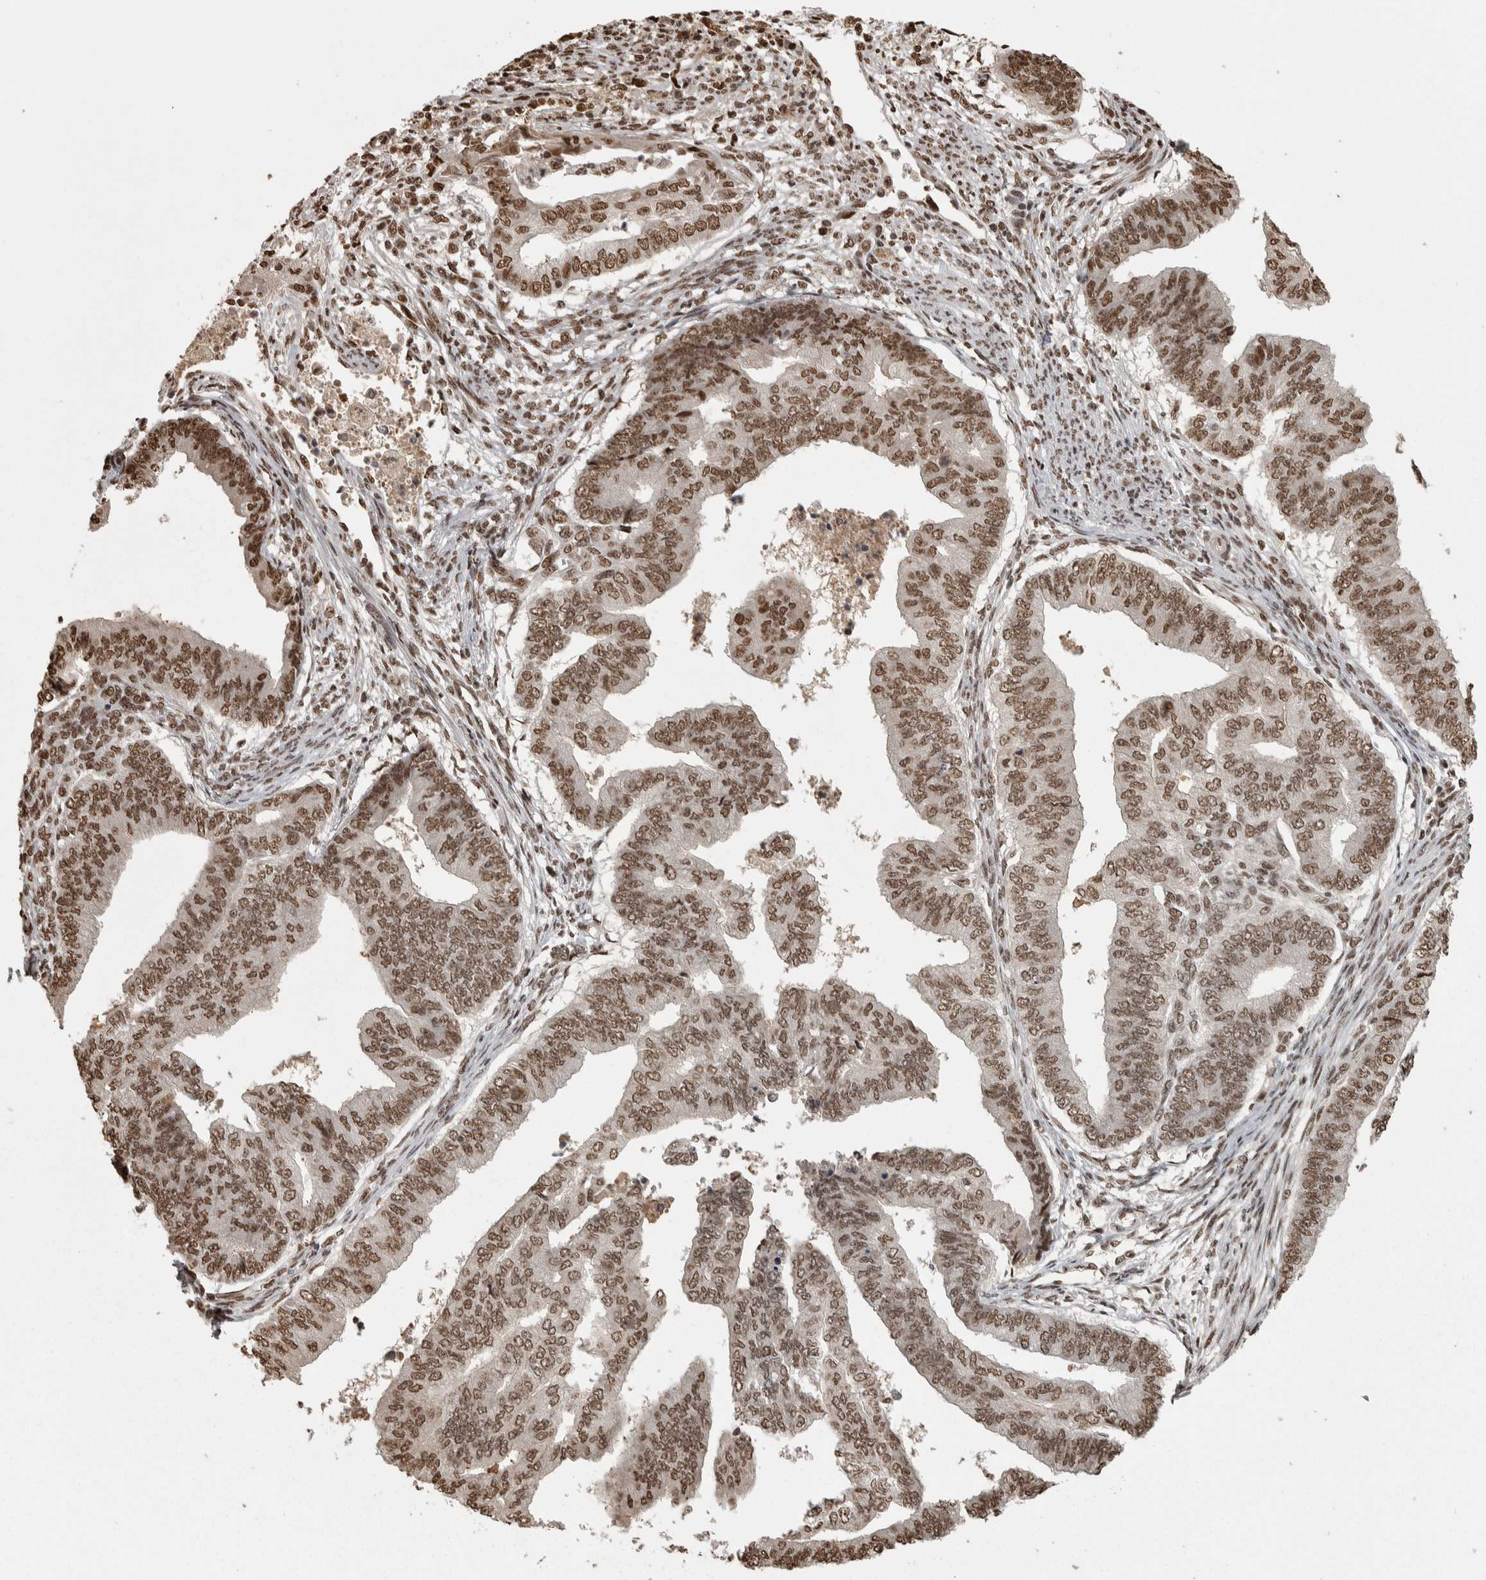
{"staining": {"intensity": "moderate", "quantity": ">75%", "location": "nuclear"}, "tissue": "endometrial cancer", "cell_type": "Tumor cells", "image_type": "cancer", "snomed": [{"axis": "morphology", "description": "Polyp, NOS"}, {"axis": "morphology", "description": "Adenocarcinoma, NOS"}, {"axis": "morphology", "description": "Adenoma, NOS"}, {"axis": "topography", "description": "Endometrium"}], "caption": "Endometrial adenocarcinoma tissue shows moderate nuclear staining in about >75% of tumor cells, visualized by immunohistochemistry. The staining was performed using DAB to visualize the protein expression in brown, while the nuclei were stained in blue with hematoxylin (Magnification: 20x).", "gene": "ZFHX4", "patient": {"sex": "female", "age": 79}}